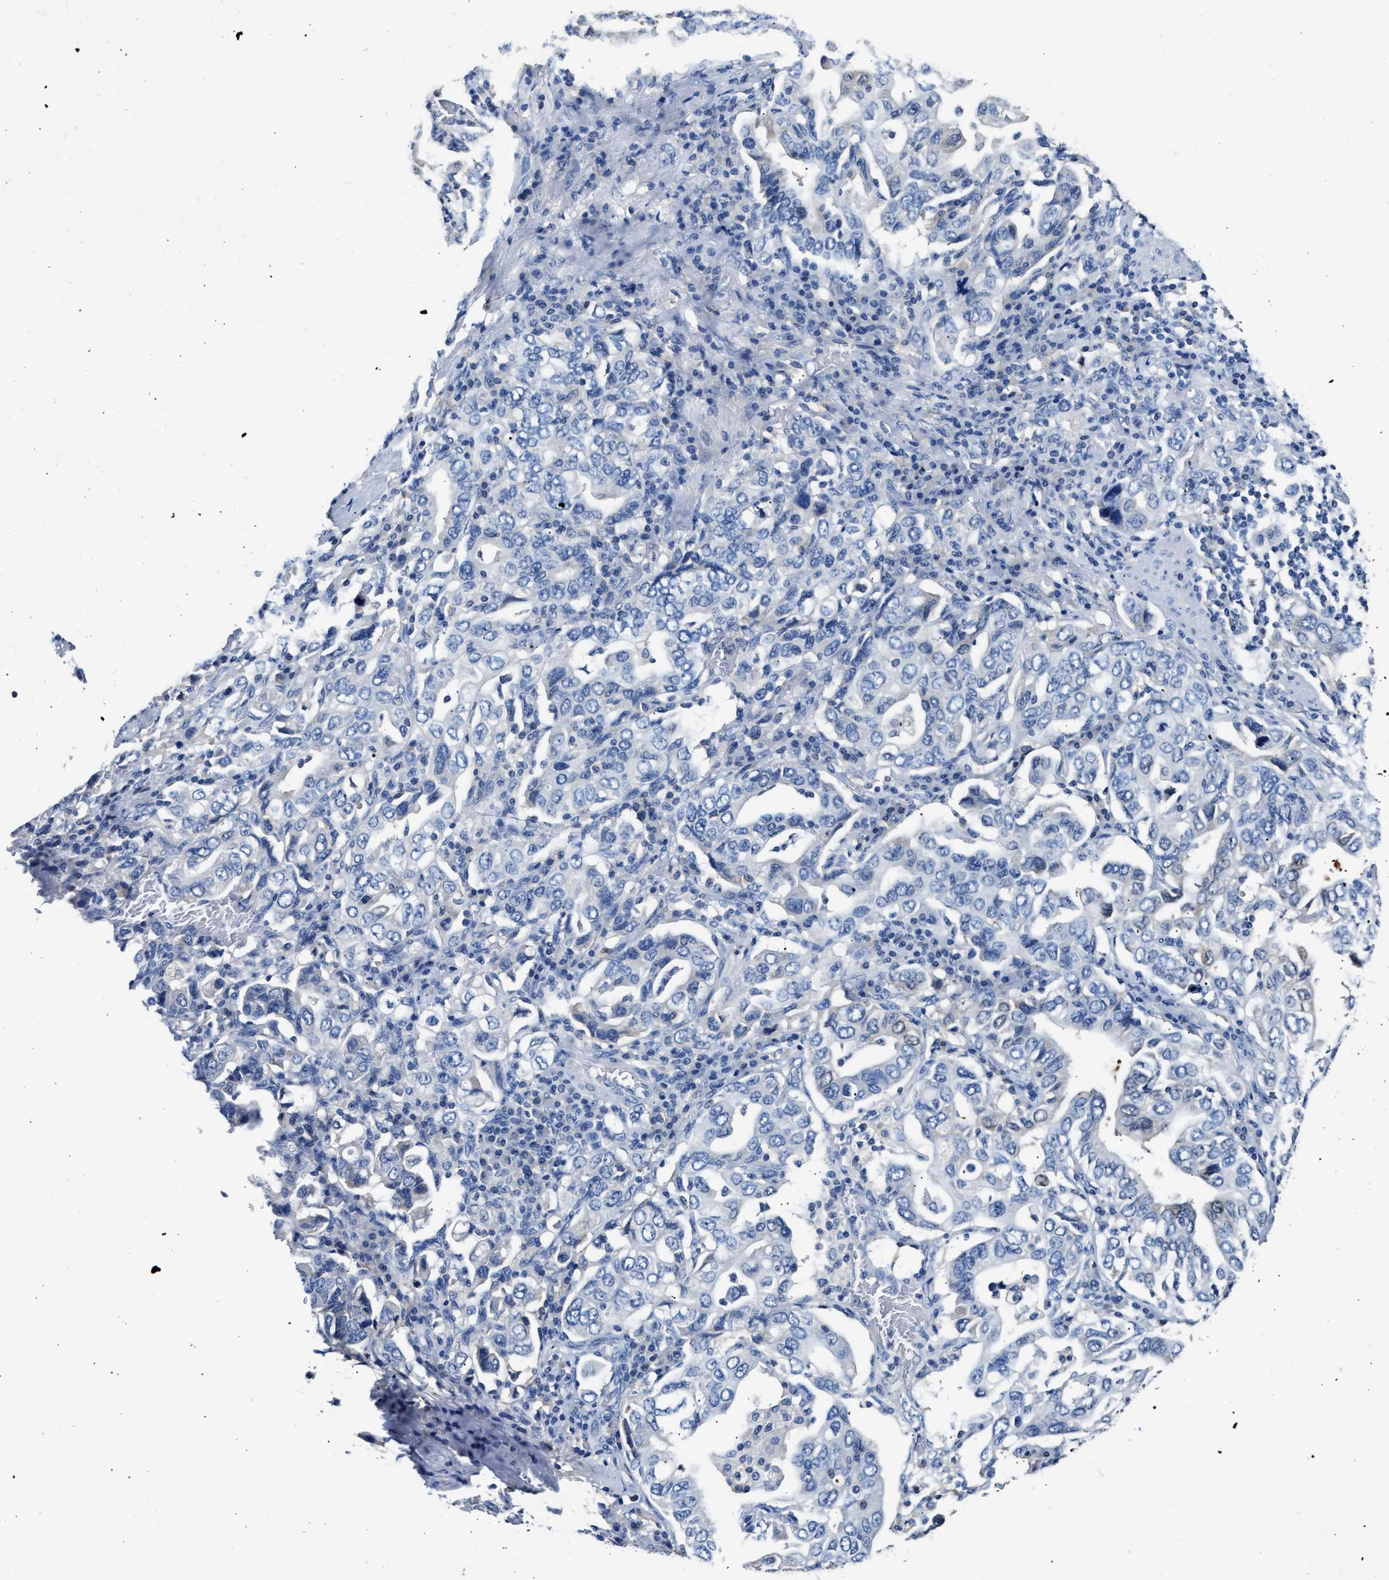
{"staining": {"intensity": "negative", "quantity": "none", "location": "none"}, "tissue": "stomach cancer", "cell_type": "Tumor cells", "image_type": "cancer", "snomed": [{"axis": "morphology", "description": "Adenocarcinoma, NOS"}, {"axis": "topography", "description": "Stomach, upper"}], "caption": "Immunohistochemical staining of stomach cancer (adenocarcinoma) exhibits no significant expression in tumor cells. (DAB (3,3'-diaminobenzidine) immunohistochemistry (IHC) with hematoxylin counter stain).", "gene": "SLCO2B1", "patient": {"sex": "male", "age": 62}}